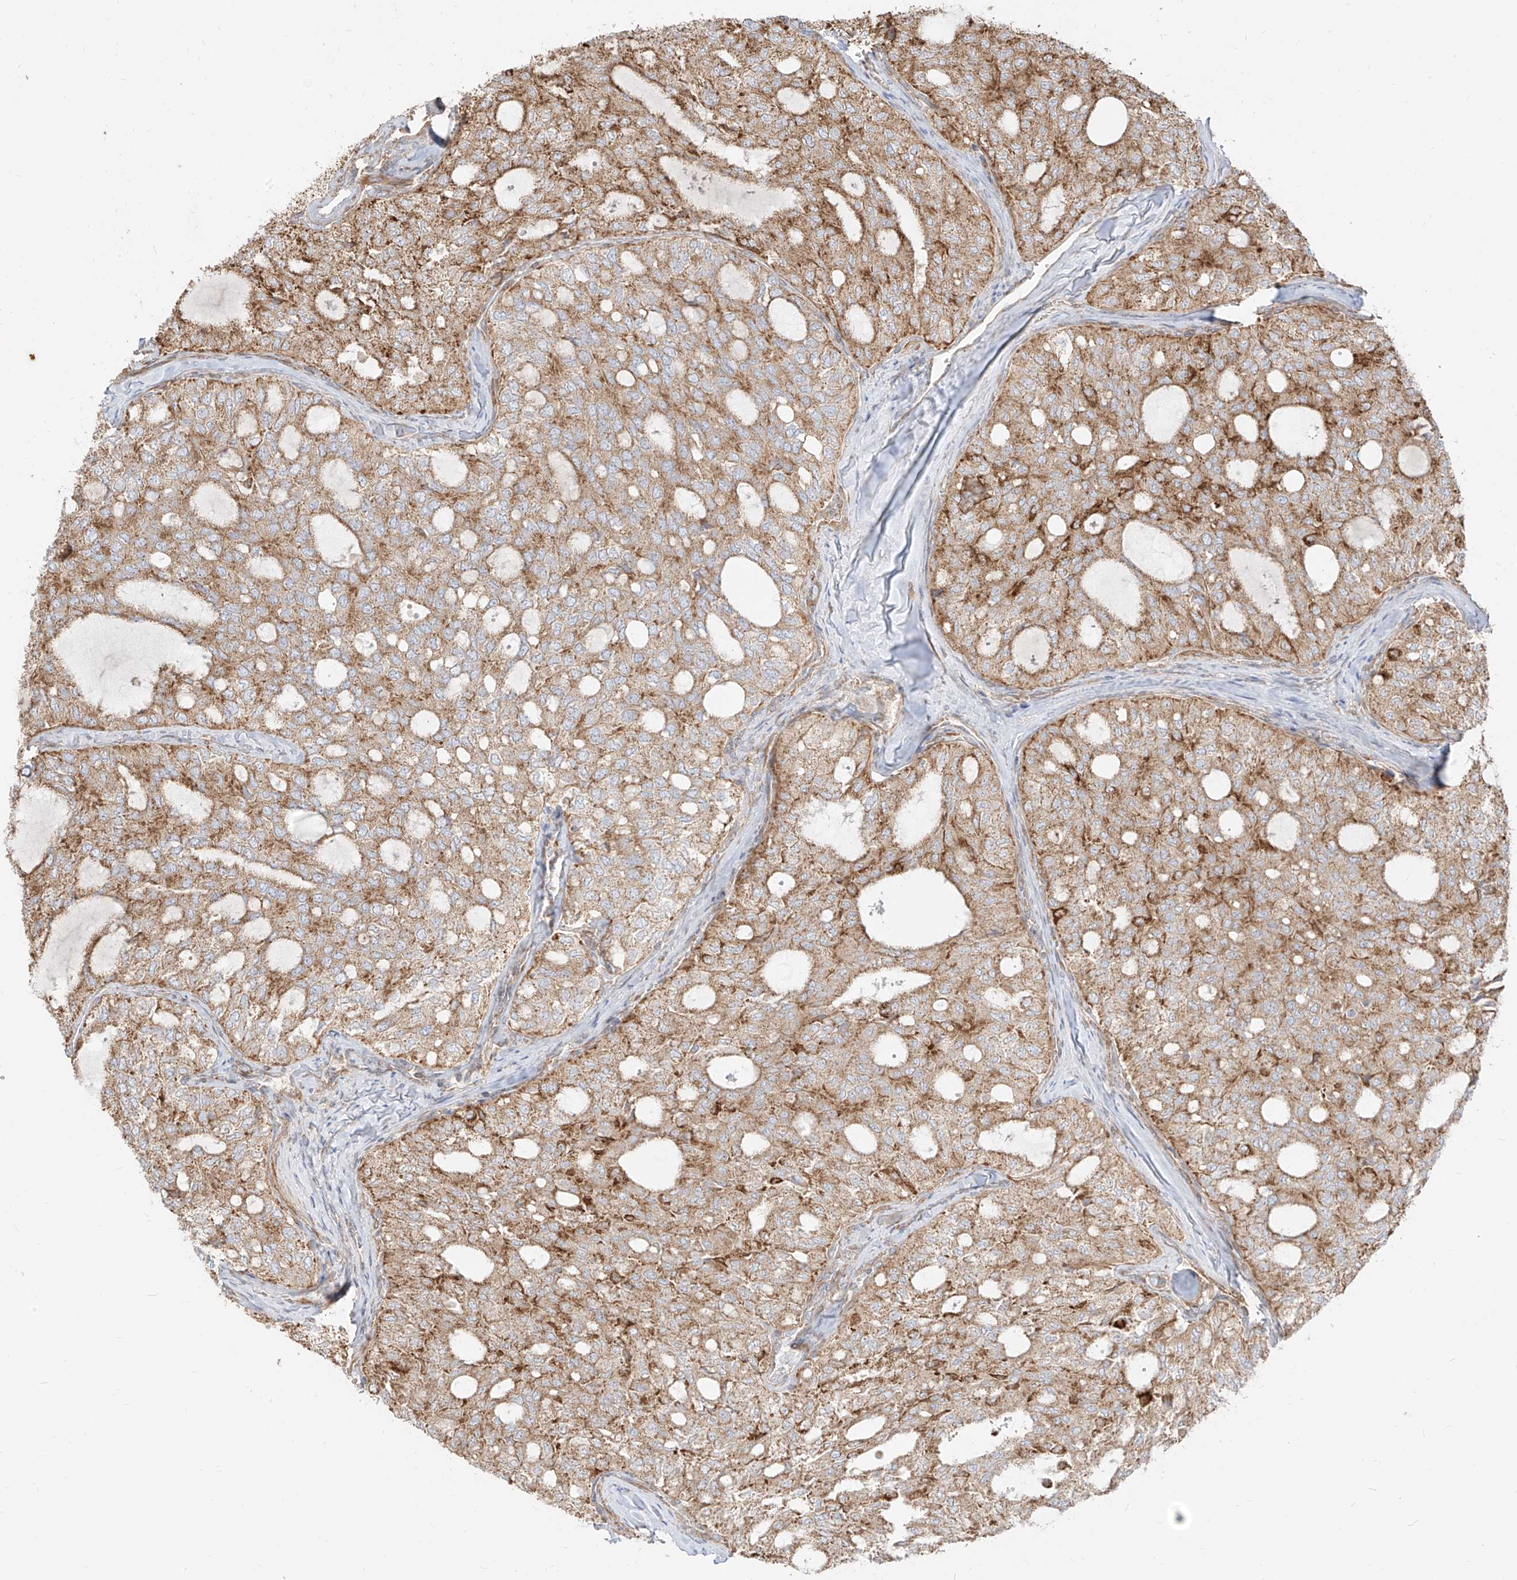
{"staining": {"intensity": "moderate", "quantity": ">75%", "location": "cytoplasmic/membranous"}, "tissue": "thyroid cancer", "cell_type": "Tumor cells", "image_type": "cancer", "snomed": [{"axis": "morphology", "description": "Follicular adenoma carcinoma, NOS"}, {"axis": "topography", "description": "Thyroid gland"}], "caption": "Immunohistochemical staining of thyroid cancer reveals medium levels of moderate cytoplasmic/membranous expression in approximately >75% of tumor cells.", "gene": "PLCL1", "patient": {"sex": "male", "age": 75}}